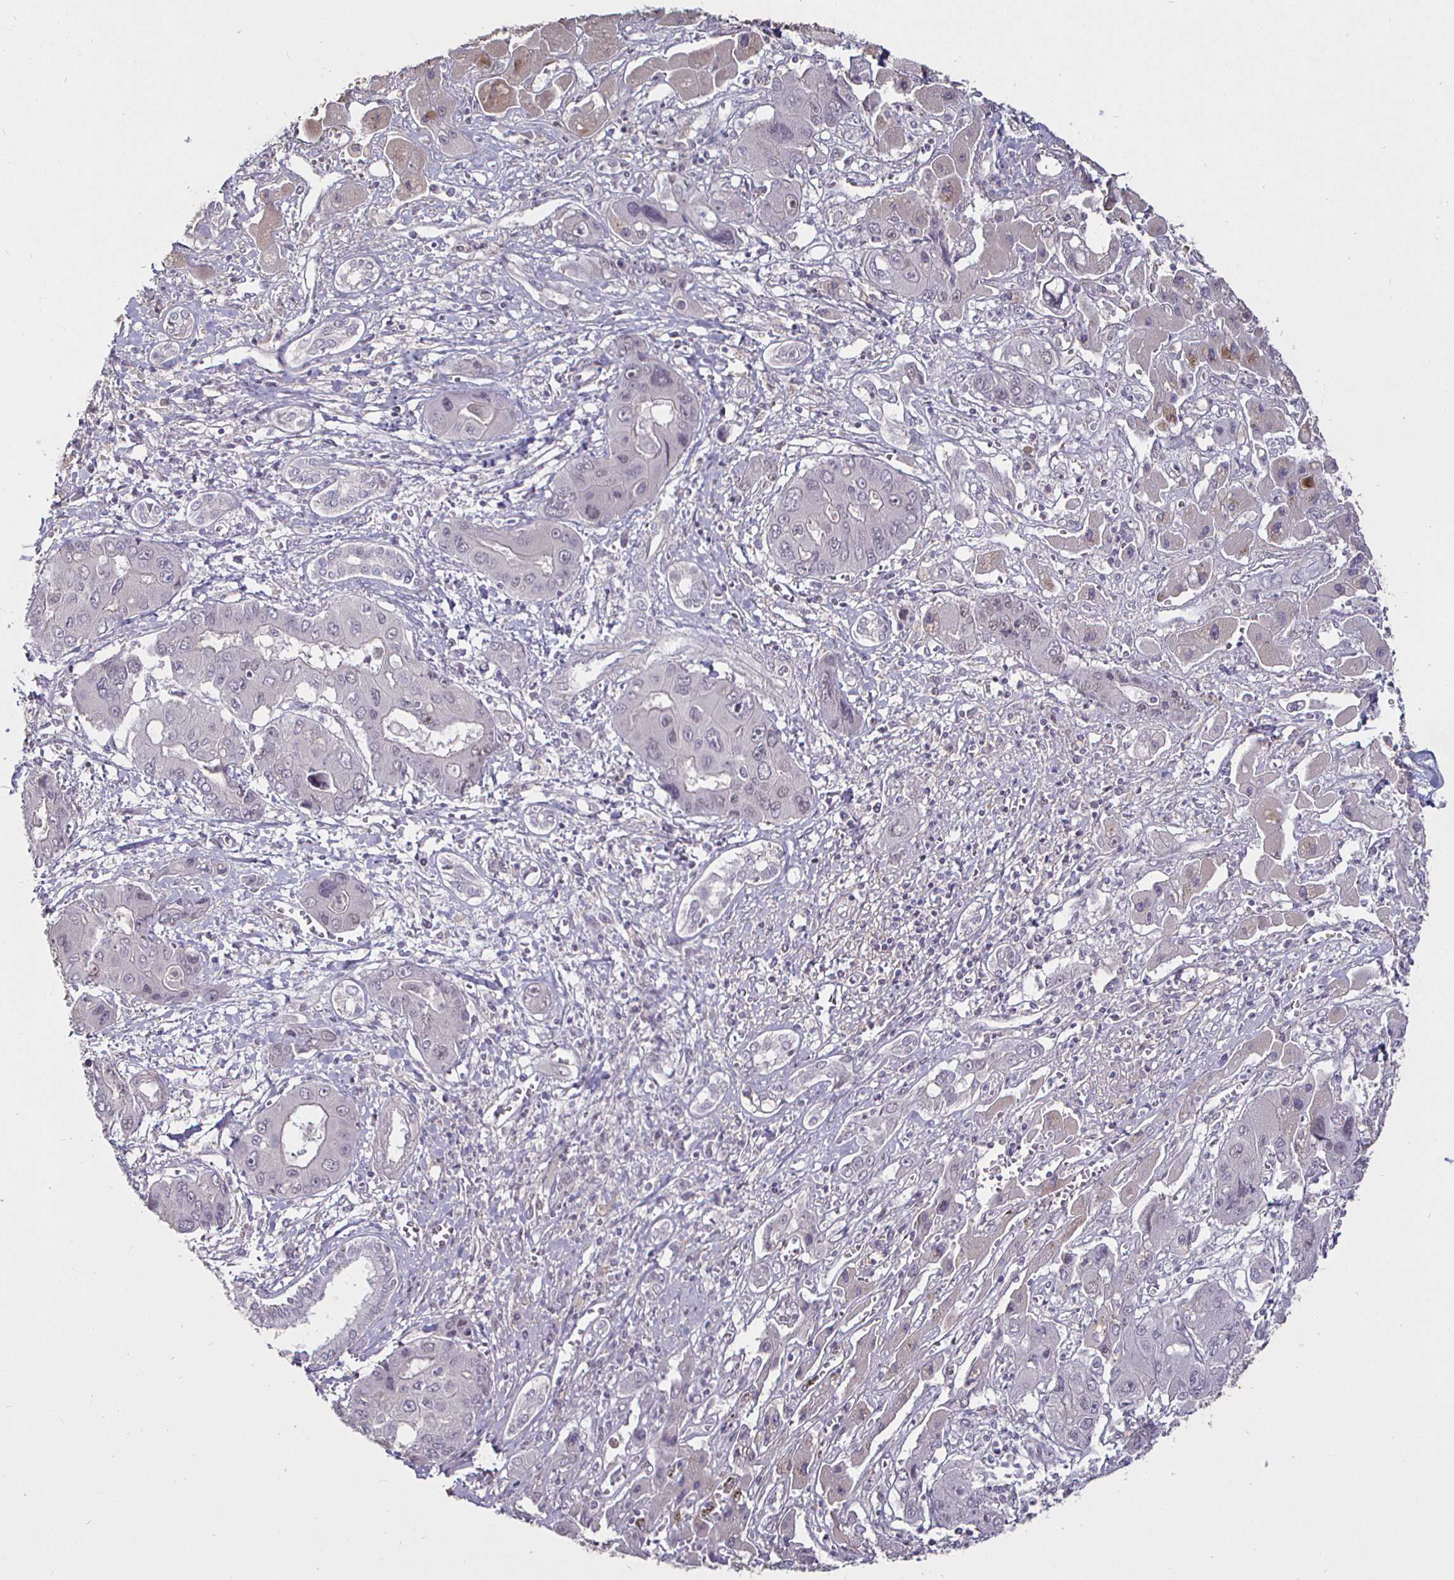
{"staining": {"intensity": "negative", "quantity": "none", "location": "none"}, "tissue": "liver cancer", "cell_type": "Tumor cells", "image_type": "cancer", "snomed": [{"axis": "morphology", "description": "Cholangiocarcinoma"}, {"axis": "topography", "description": "Liver"}], "caption": "The photomicrograph demonstrates no significant positivity in tumor cells of liver cancer (cholangiocarcinoma).", "gene": "MLH1", "patient": {"sex": "male", "age": 67}}